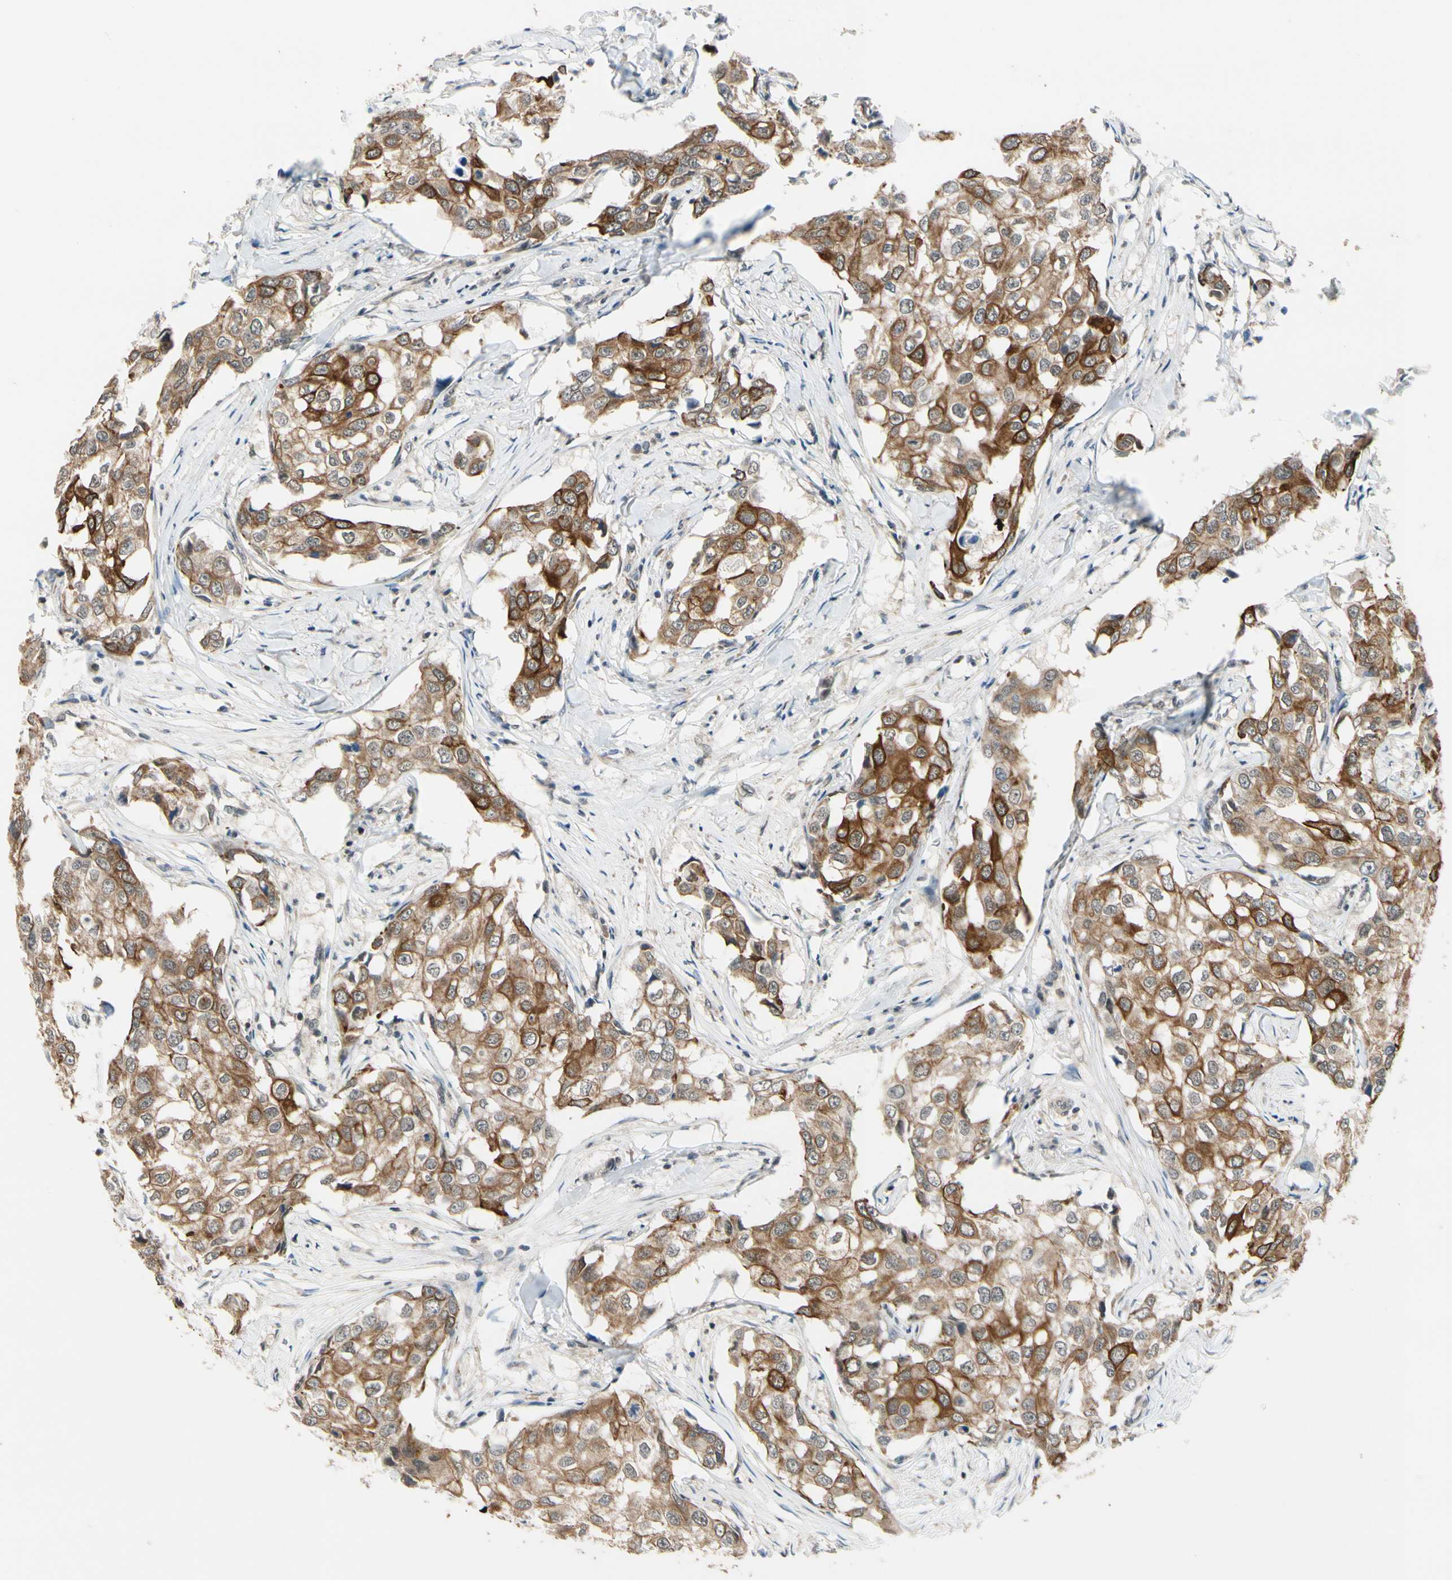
{"staining": {"intensity": "strong", "quantity": ">75%", "location": "cytoplasmic/membranous"}, "tissue": "breast cancer", "cell_type": "Tumor cells", "image_type": "cancer", "snomed": [{"axis": "morphology", "description": "Duct carcinoma"}, {"axis": "topography", "description": "Breast"}], "caption": "Strong cytoplasmic/membranous expression for a protein is present in approximately >75% of tumor cells of invasive ductal carcinoma (breast) using immunohistochemistry (IHC).", "gene": "TAF12", "patient": {"sex": "female", "age": 27}}